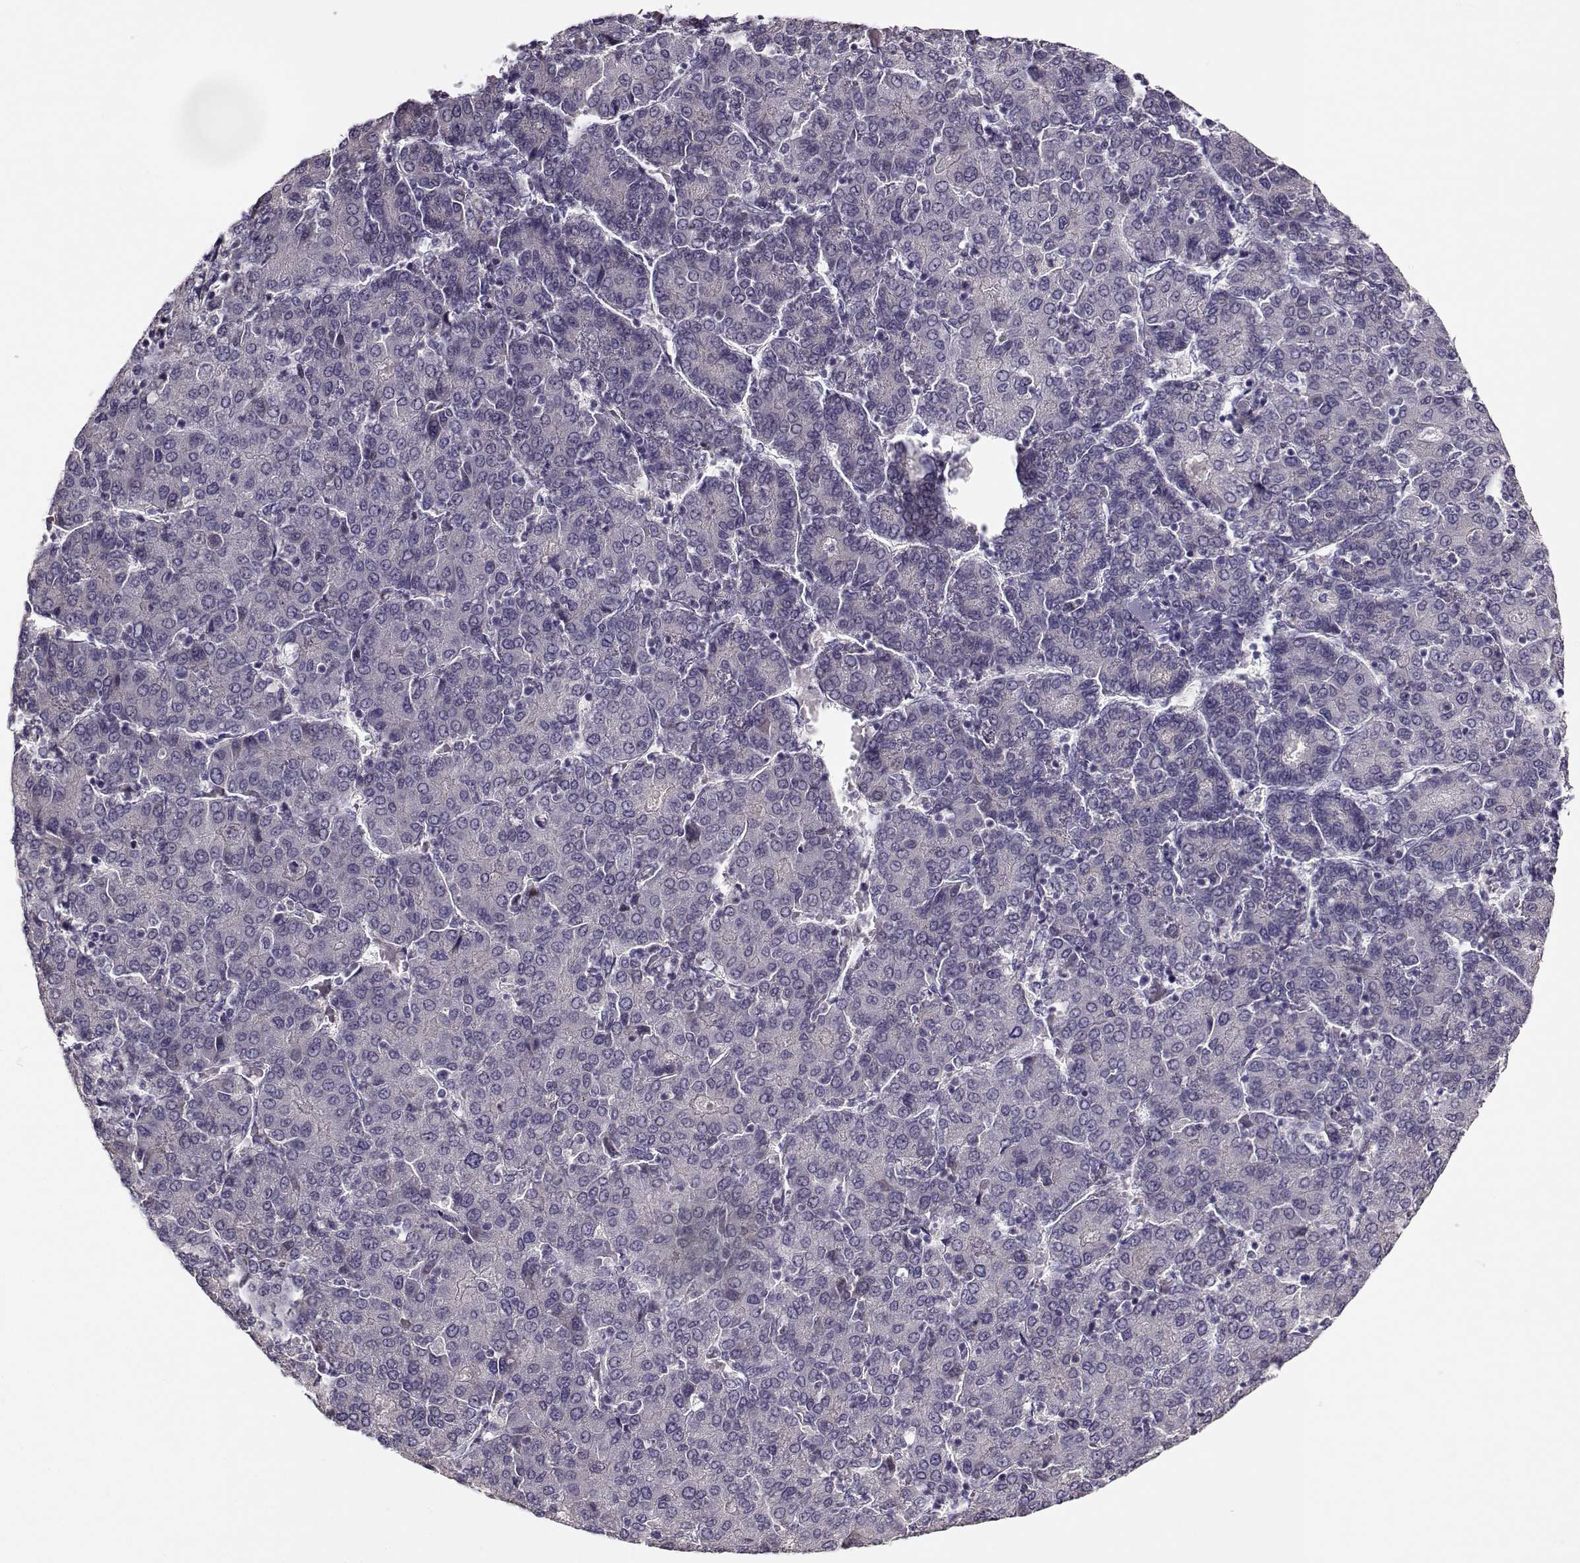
{"staining": {"intensity": "negative", "quantity": "none", "location": "none"}, "tissue": "liver cancer", "cell_type": "Tumor cells", "image_type": "cancer", "snomed": [{"axis": "morphology", "description": "Carcinoma, Hepatocellular, NOS"}, {"axis": "topography", "description": "Liver"}], "caption": "The histopathology image demonstrates no significant expression in tumor cells of liver cancer (hepatocellular carcinoma).", "gene": "TMEM145", "patient": {"sex": "male", "age": 65}}